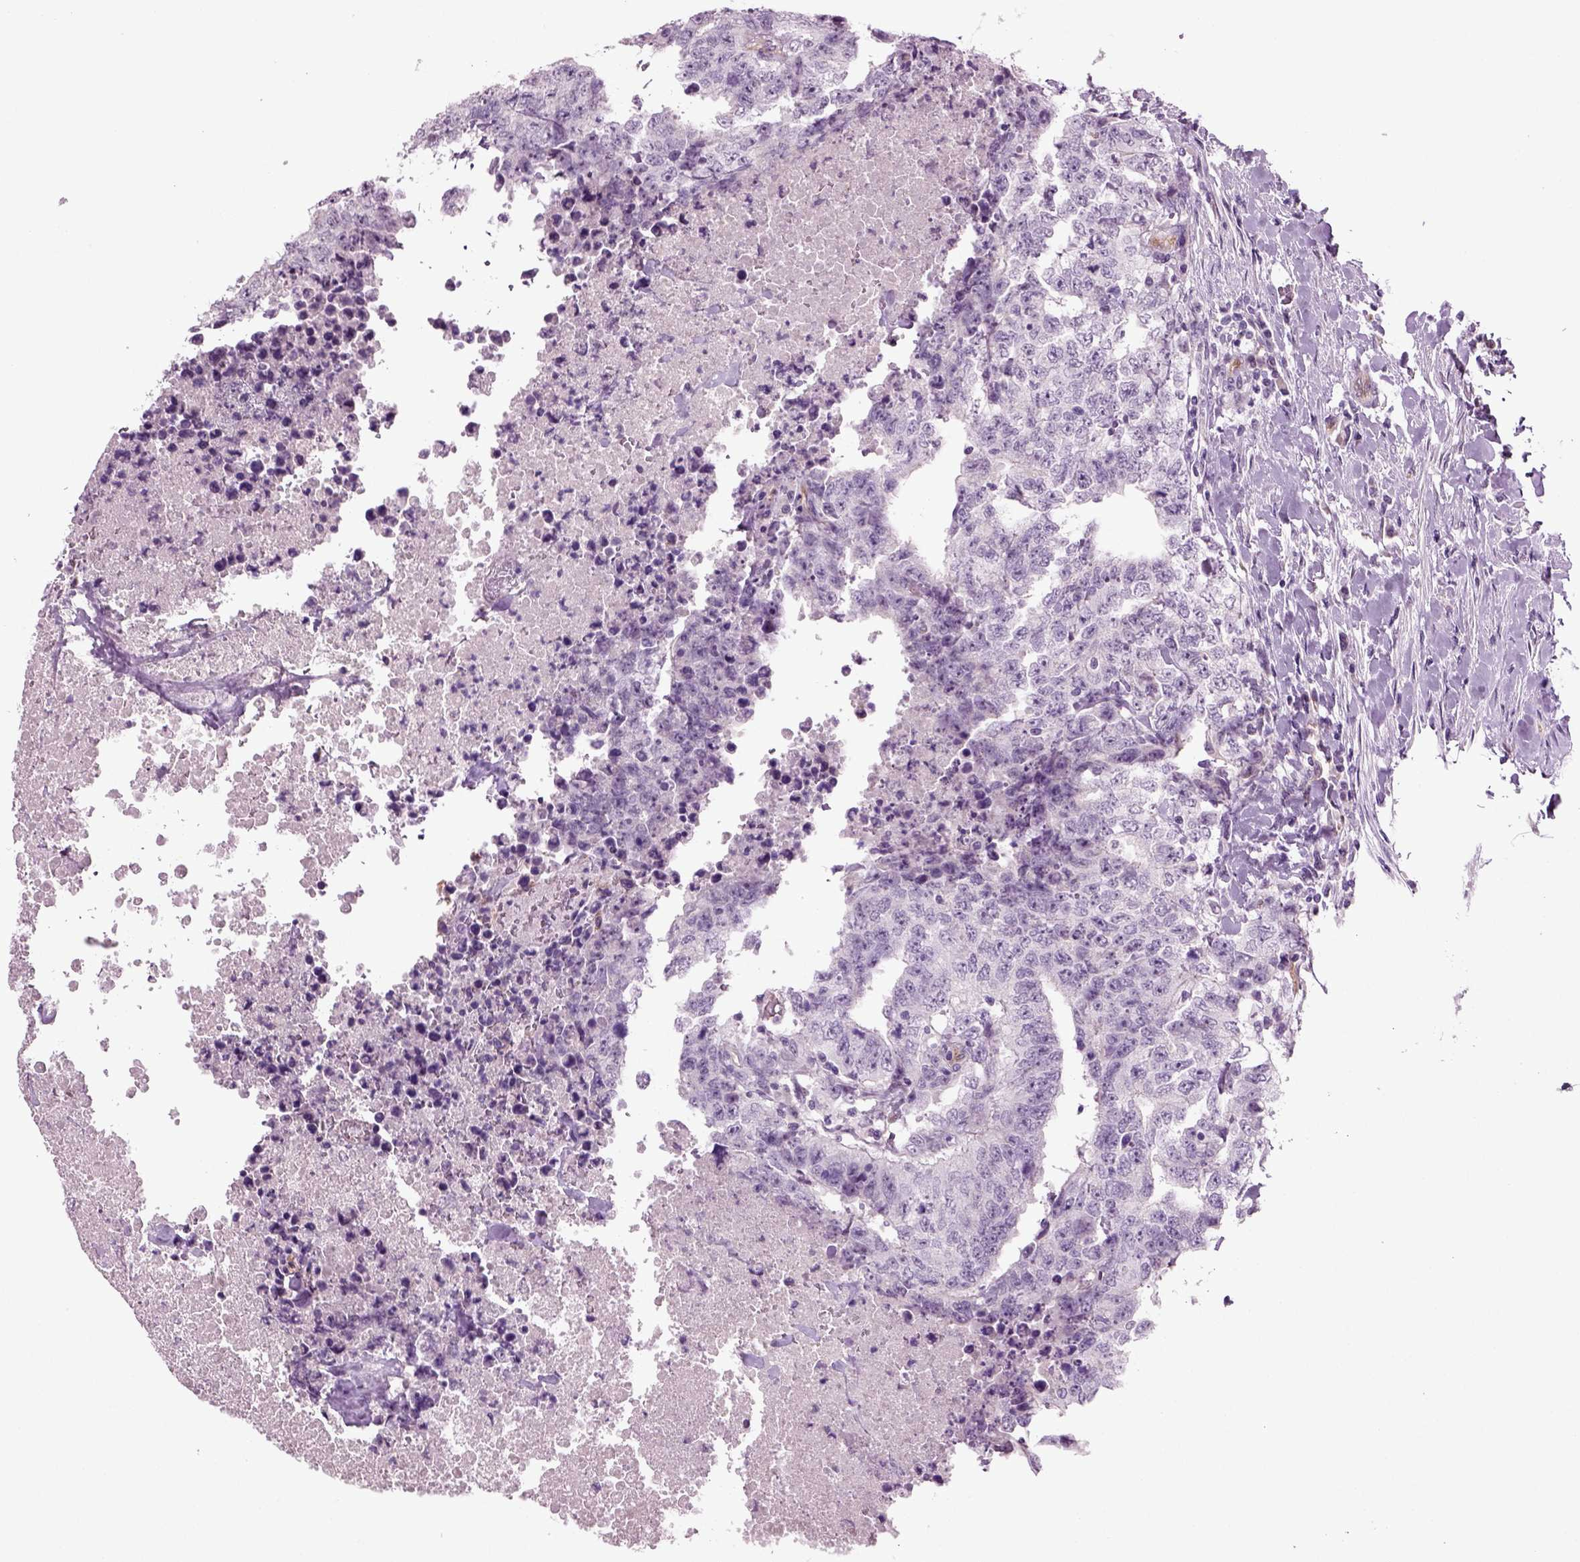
{"staining": {"intensity": "negative", "quantity": "none", "location": "none"}, "tissue": "testis cancer", "cell_type": "Tumor cells", "image_type": "cancer", "snomed": [{"axis": "morphology", "description": "Carcinoma, Embryonal, NOS"}, {"axis": "topography", "description": "Testis"}], "caption": "Immunohistochemistry photomicrograph of neoplastic tissue: testis cancer (embryonal carcinoma) stained with DAB shows no significant protein positivity in tumor cells. (Stains: DAB immunohistochemistry (IHC) with hematoxylin counter stain, Microscopy: brightfield microscopy at high magnification).", "gene": "COL9A2", "patient": {"sex": "male", "age": 24}}